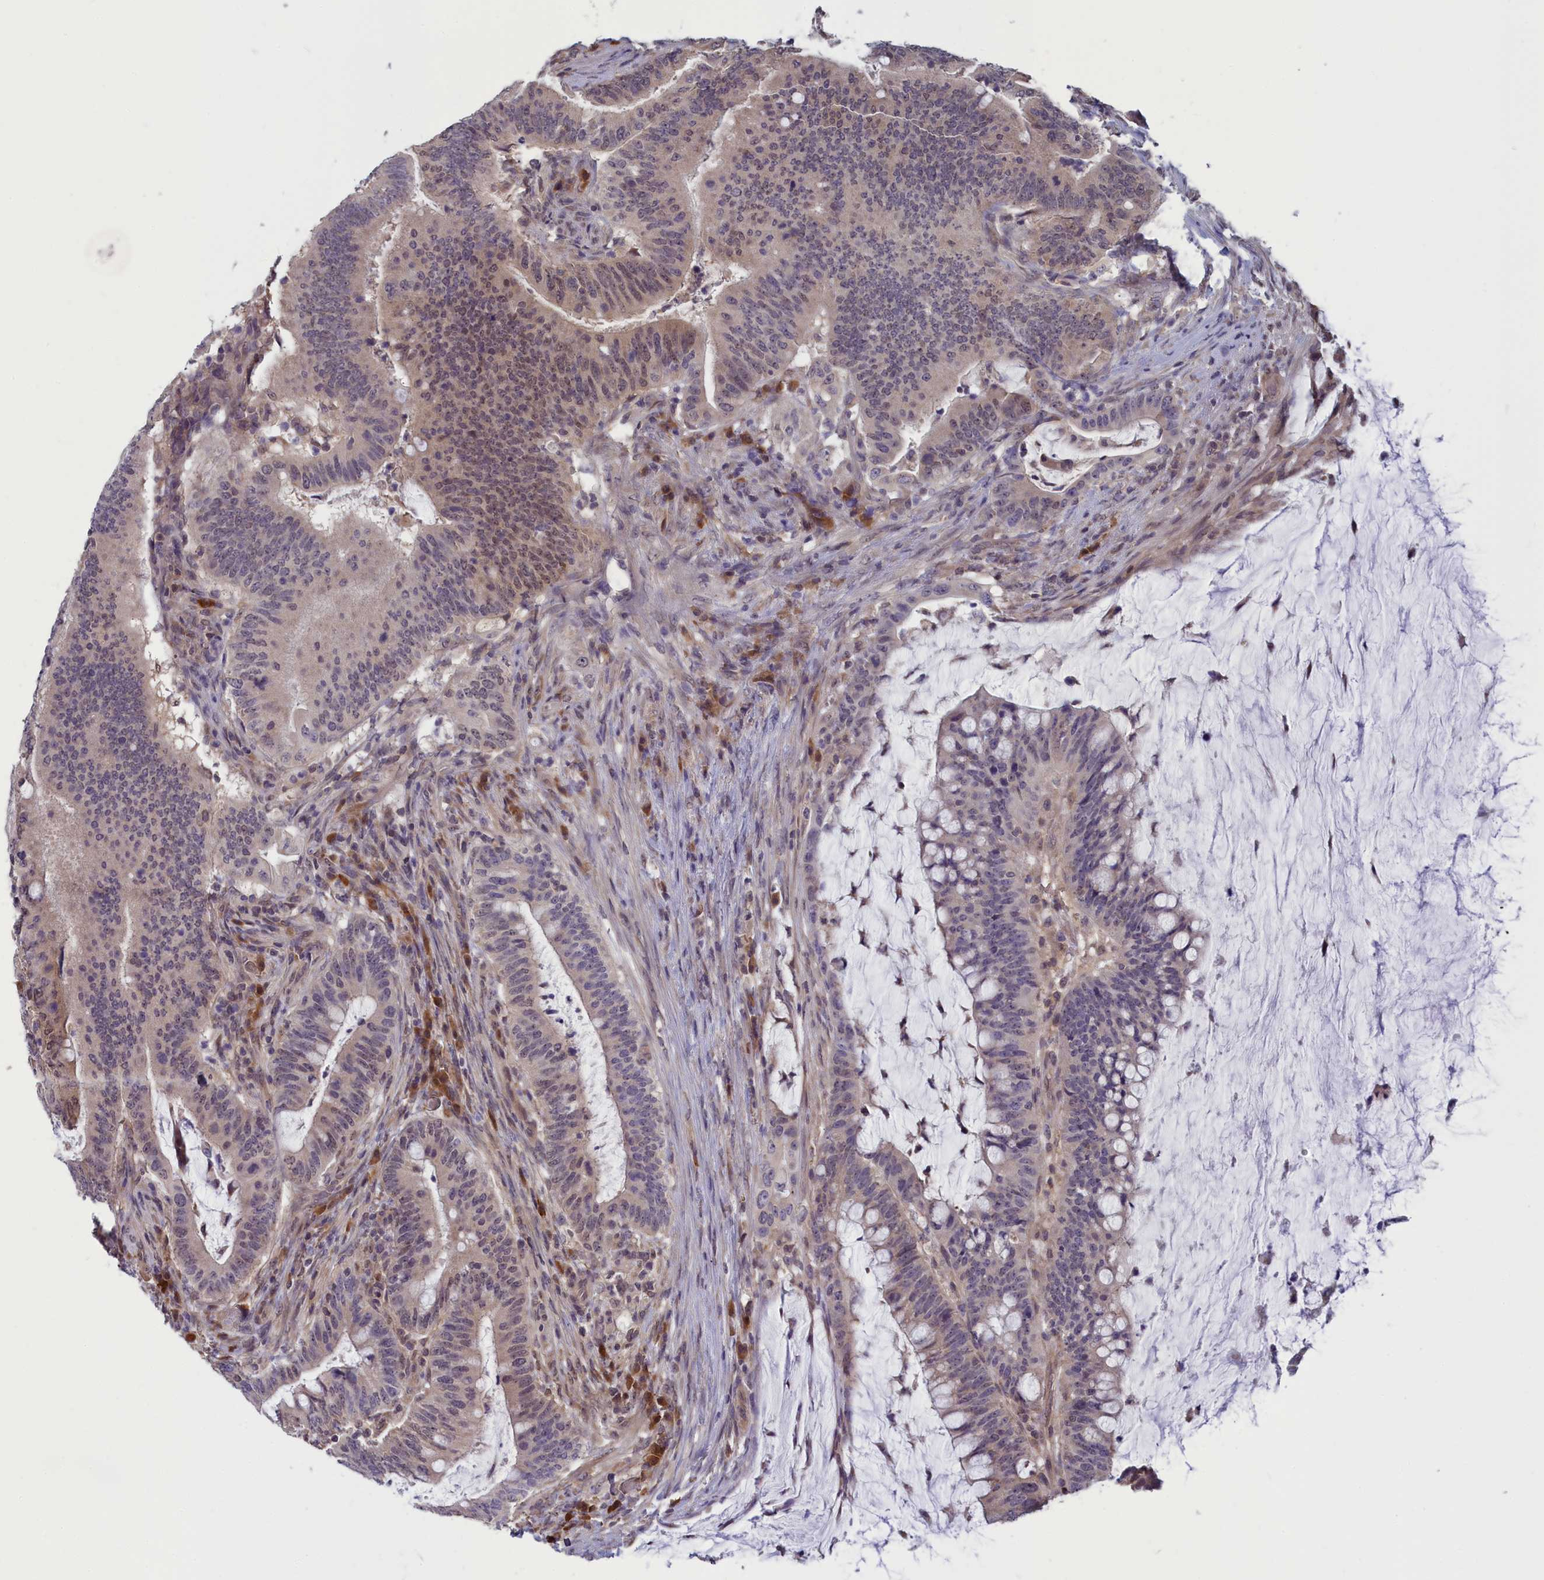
{"staining": {"intensity": "negative", "quantity": "none", "location": "none"}, "tissue": "colorectal cancer", "cell_type": "Tumor cells", "image_type": "cancer", "snomed": [{"axis": "morphology", "description": "Adenocarcinoma, NOS"}, {"axis": "topography", "description": "Colon"}], "caption": "This is a image of immunohistochemistry staining of colorectal cancer (adenocarcinoma), which shows no expression in tumor cells. (DAB immunohistochemistry (IHC) visualized using brightfield microscopy, high magnification).", "gene": "MRI1", "patient": {"sex": "female", "age": 66}}